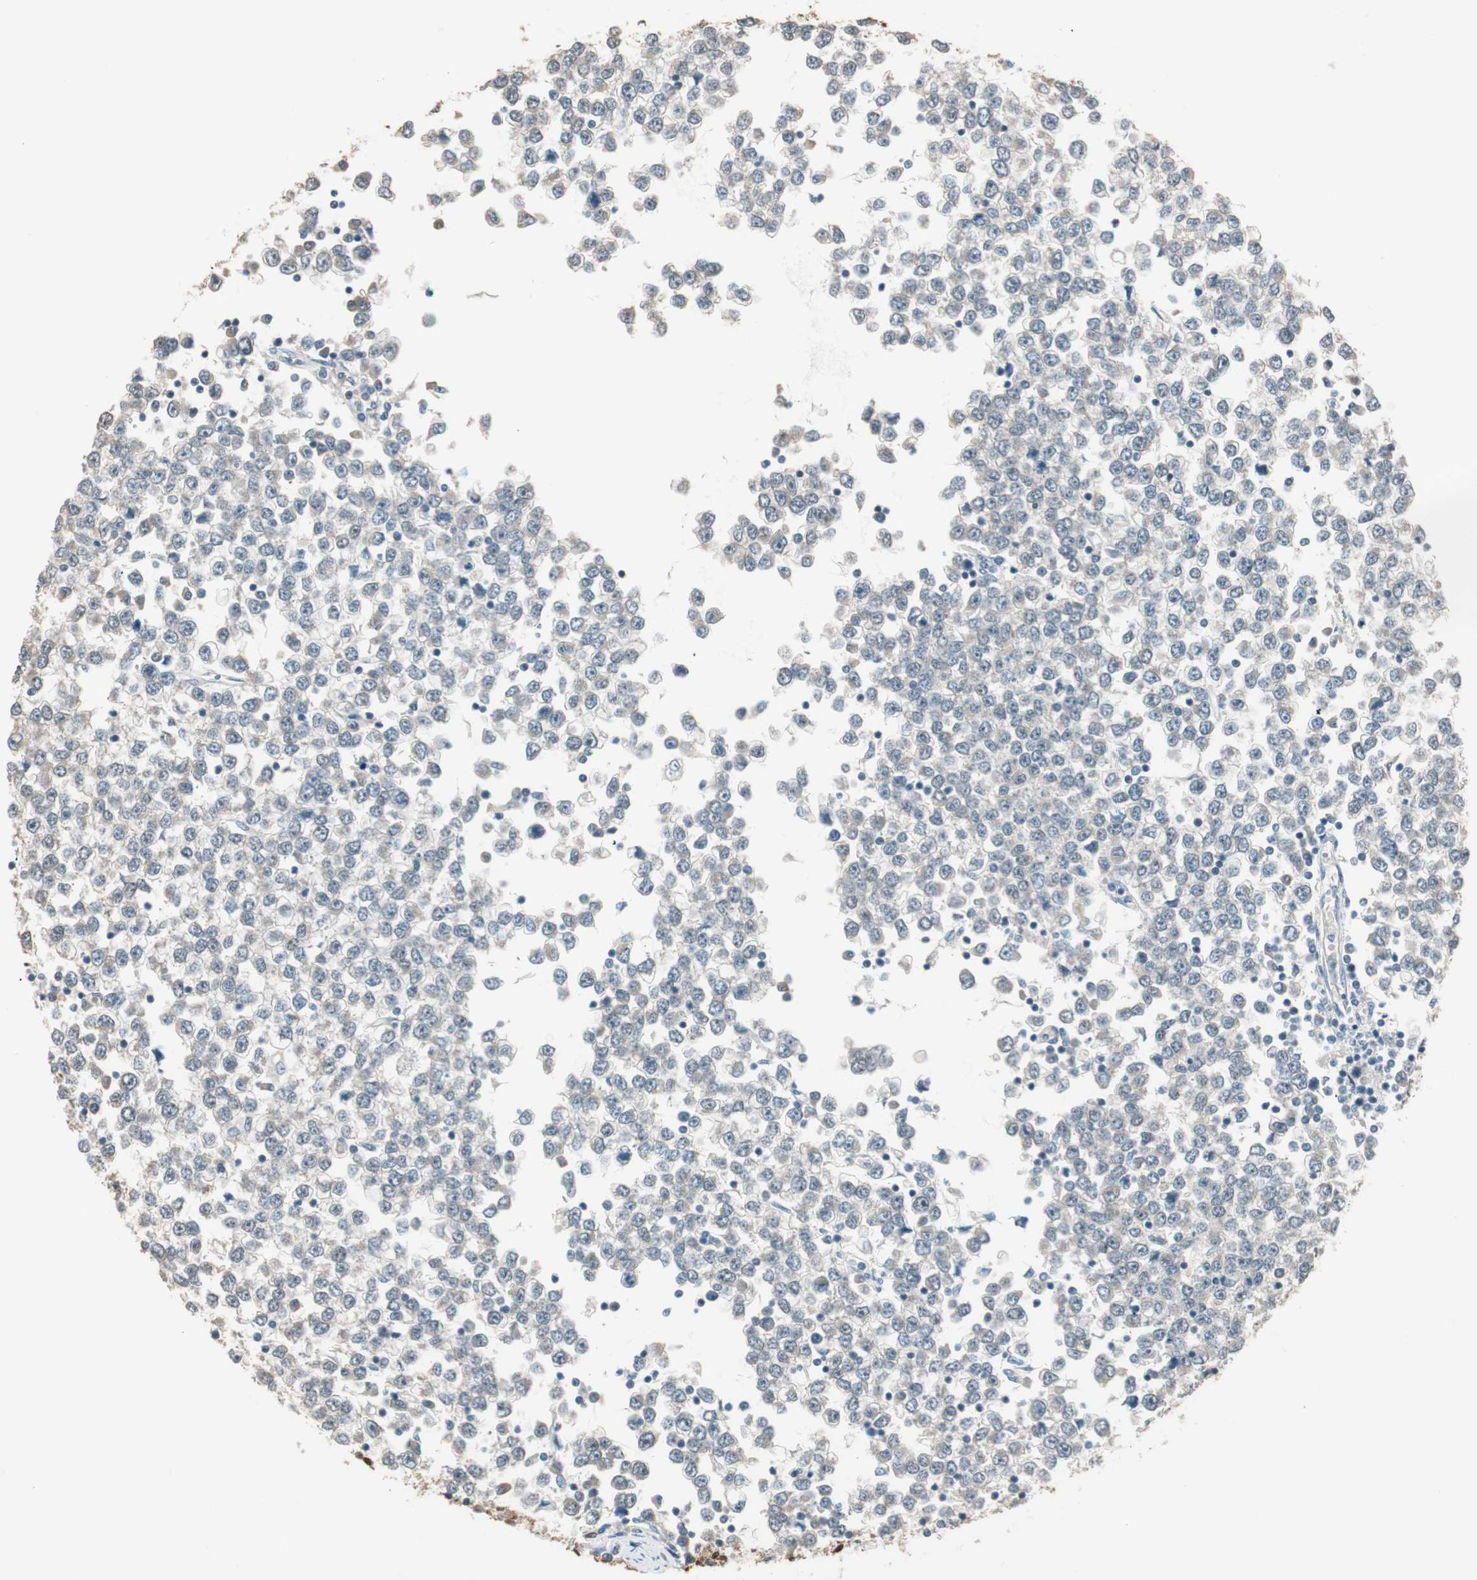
{"staining": {"intensity": "weak", "quantity": "<25%", "location": "cytoplasmic/membranous"}, "tissue": "testis cancer", "cell_type": "Tumor cells", "image_type": "cancer", "snomed": [{"axis": "morphology", "description": "Seminoma, NOS"}, {"axis": "topography", "description": "Testis"}], "caption": "Seminoma (testis) was stained to show a protein in brown. There is no significant expression in tumor cells.", "gene": "USP5", "patient": {"sex": "male", "age": 65}}